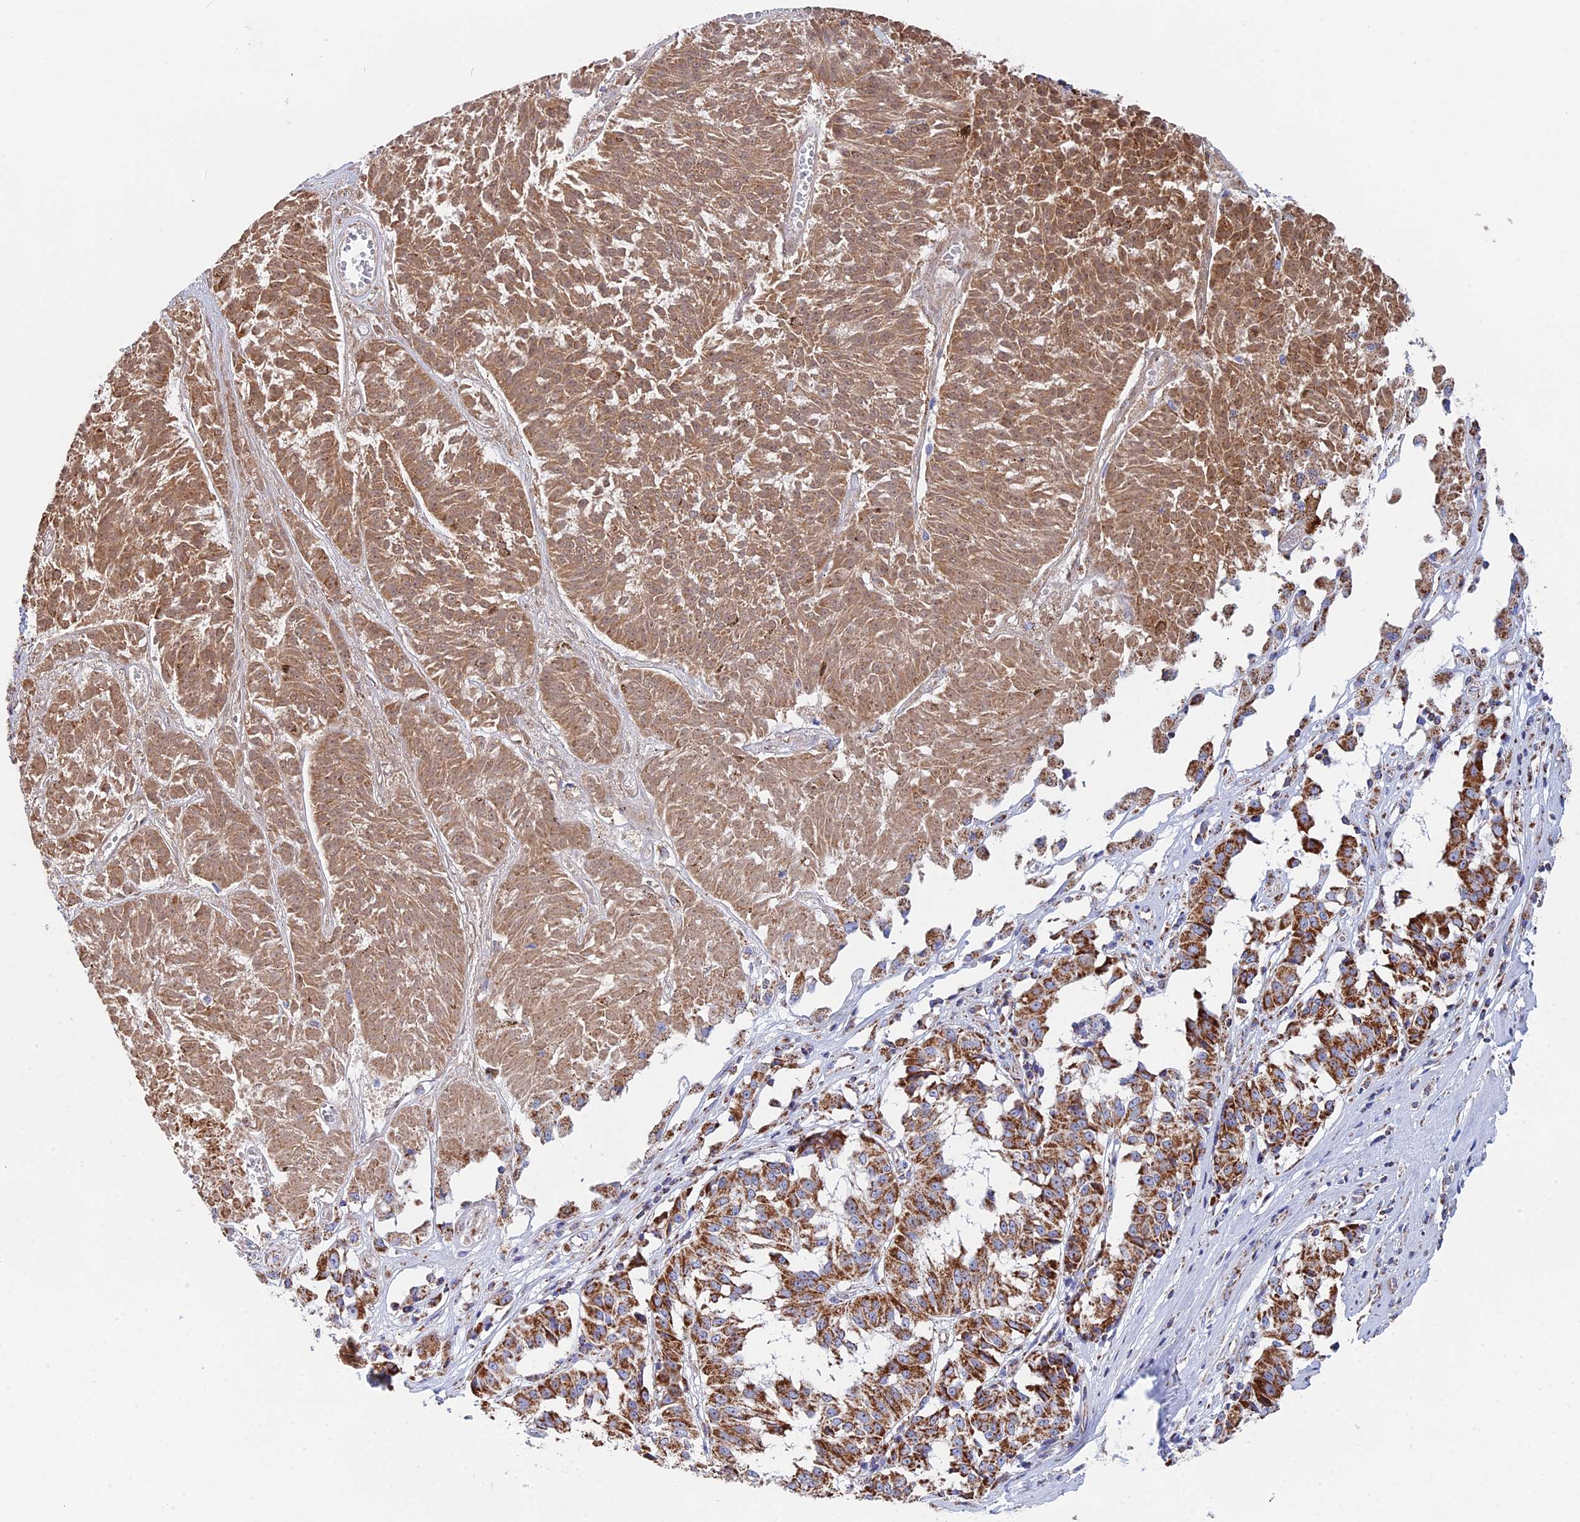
{"staining": {"intensity": "strong", "quantity": ">75%", "location": "cytoplasmic/membranous"}, "tissue": "melanoma", "cell_type": "Tumor cells", "image_type": "cancer", "snomed": [{"axis": "morphology", "description": "Malignant melanoma, NOS"}, {"axis": "topography", "description": "Skin"}], "caption": "Protein analysis of malignant melanoma tissue displays strong cytoplasmic/membranous expression in about >75% of tumor cells.", "gene": "NDUFA5", "patient": {"sex": "female", "age": 72}}